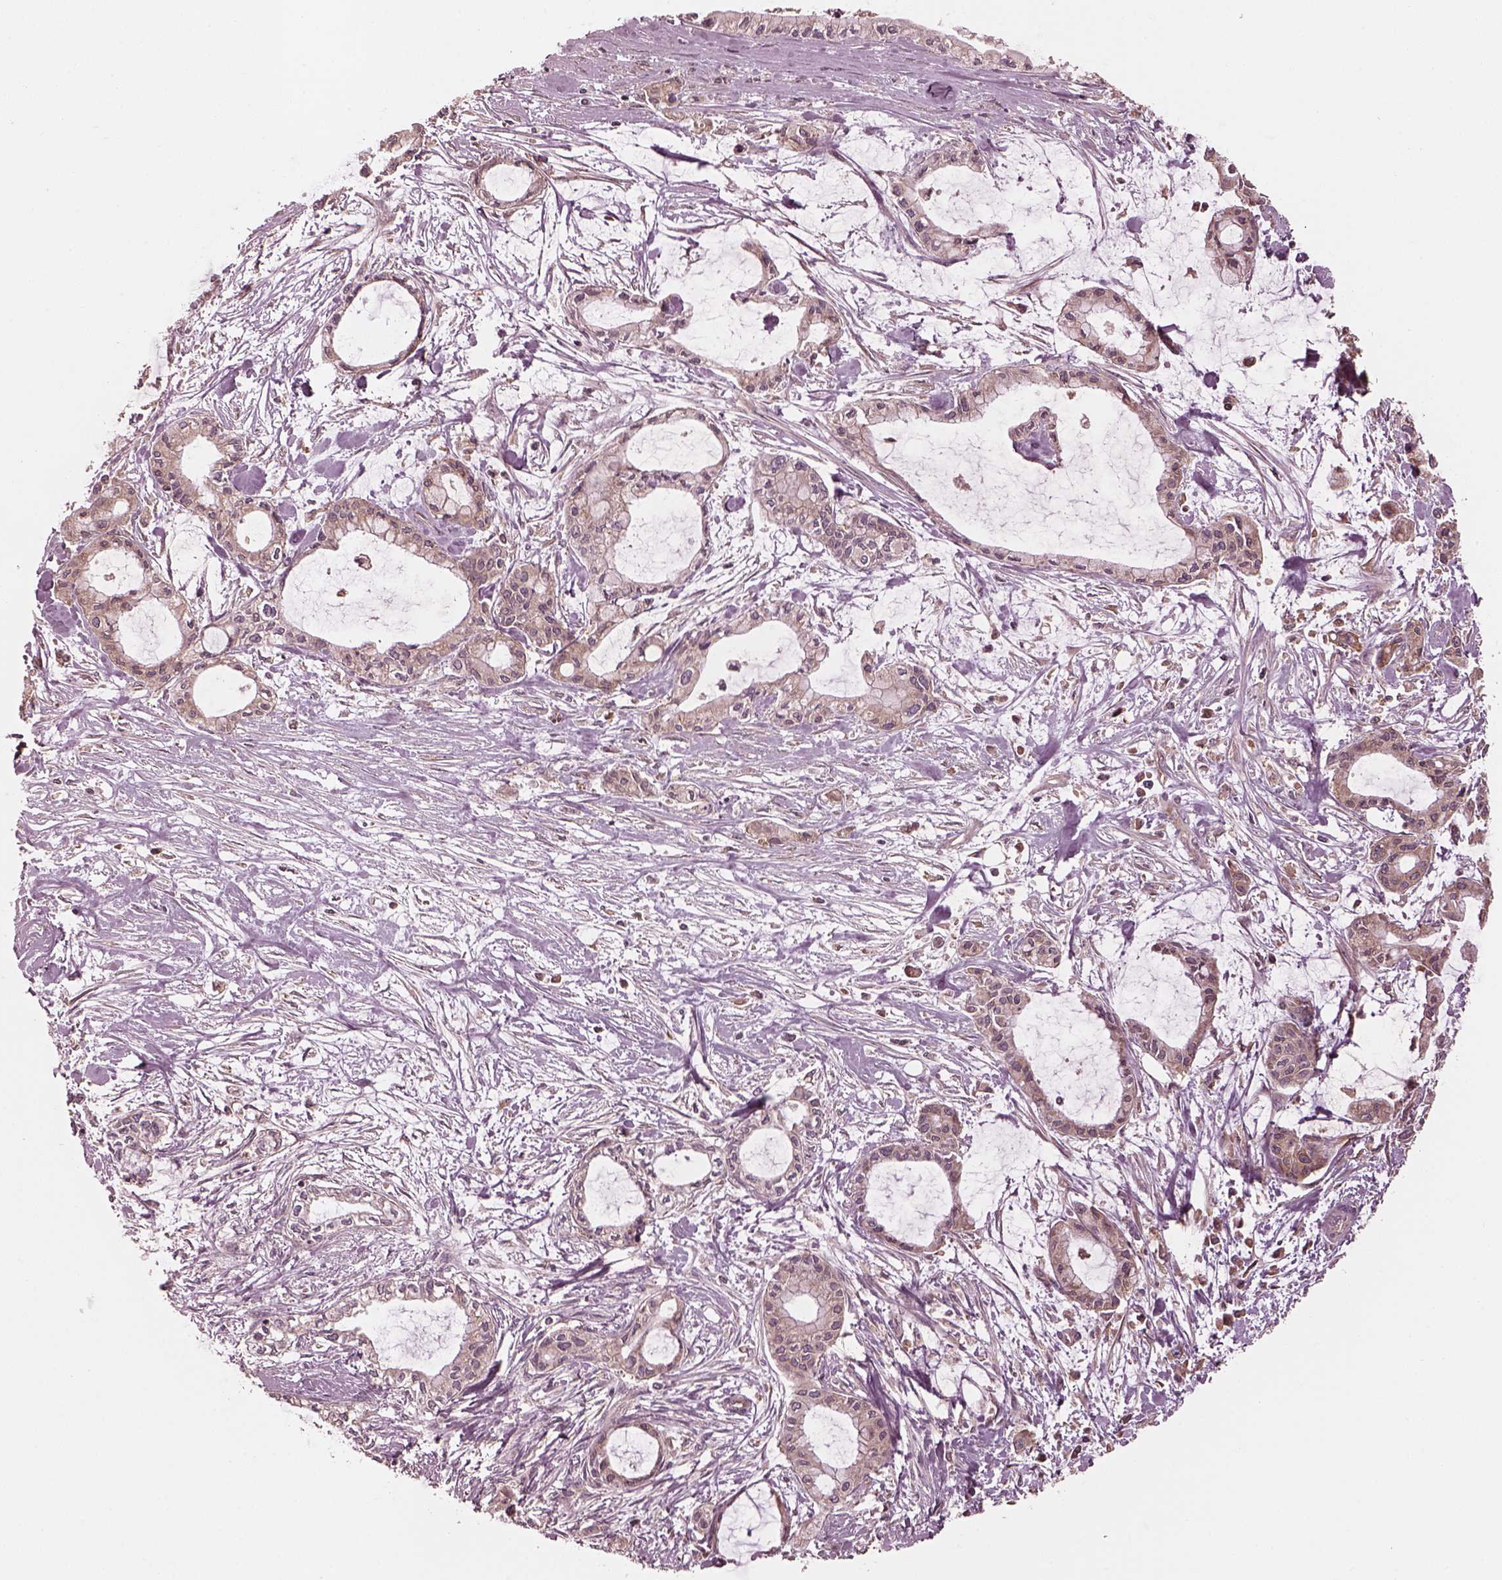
{"staining": {"intensity": "weak", "quantity": ">75%", "location": "cytoplasmic/membranous"}, "tissue": "pancreatic cancer", "cell_type": "Tumor cells", "image_type": "cancer", "snomed": [{"axis": "morphology", "description": "Adenocarcinoma, NOS"}, {"axis": "topography", "description": "Pancreas"}], "caption": "The immunohistochemical stain shows weak cytoplasmic/membranous positivity in tumor cells of pancreatic cancer tissue.", "gene": "PIK3R2", "patient": {"sex": "male", "age": 48}}